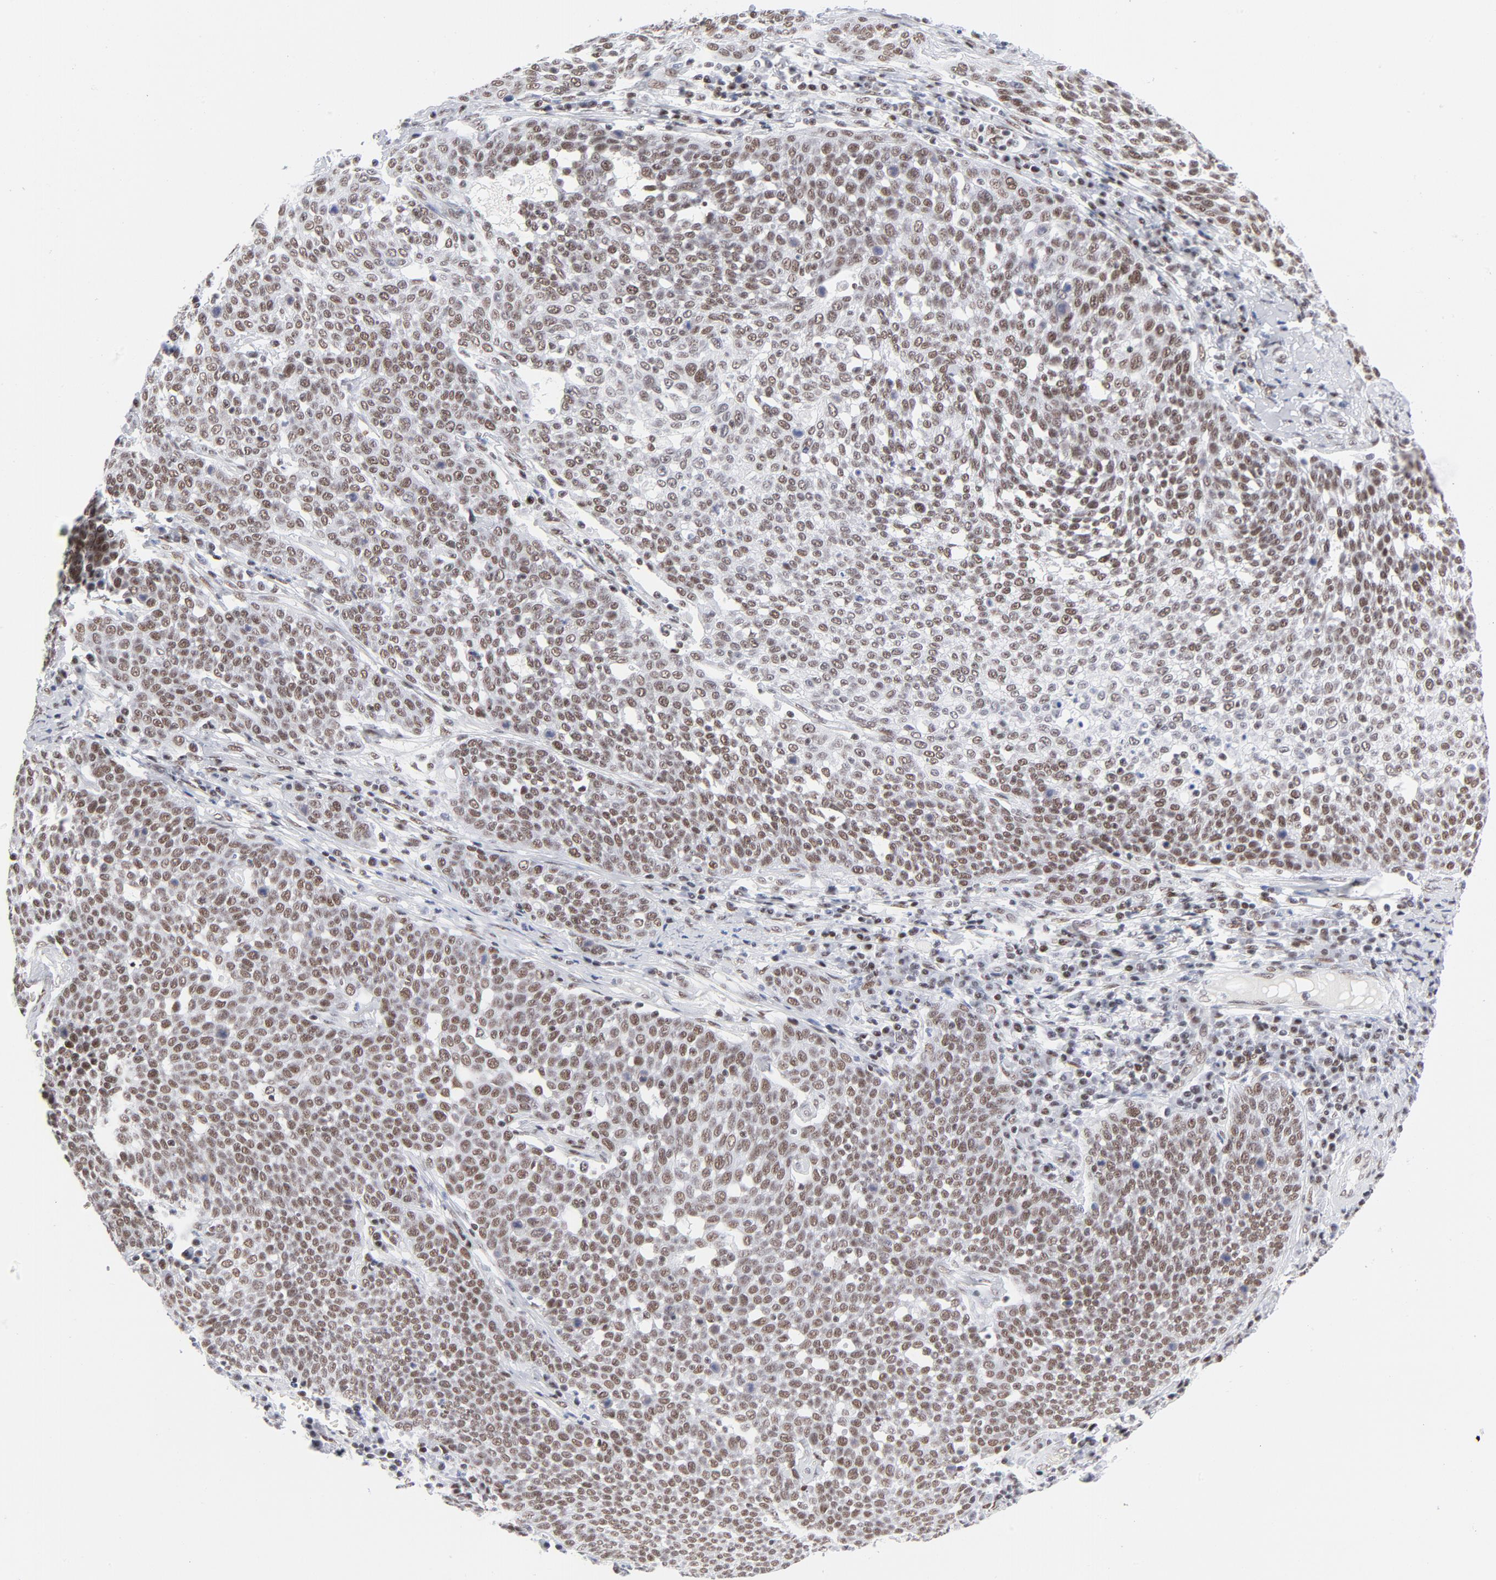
{"staining": {"intensity": "moderate", "quantity": "25%-75%", "location": "nuclear"}, "tissue": "cervical cancer", "cell_type": "Tumor cells", "image_type": "cancer", "snomed": [{"axis": "morphology", "description": "Squamous cell carcinoma, NOS"}, {"axis": "topography", "description": "Cervix"}], "caption": "A high-resolution histopathology image shows immunohistochemistry staining of cervical squamous cell carcinoma, which reveals moderate nuclear expression in about 25%-75% of tumor cells.", "gene": "ATF2", "patient": {"sex": "female", "age": 34}}